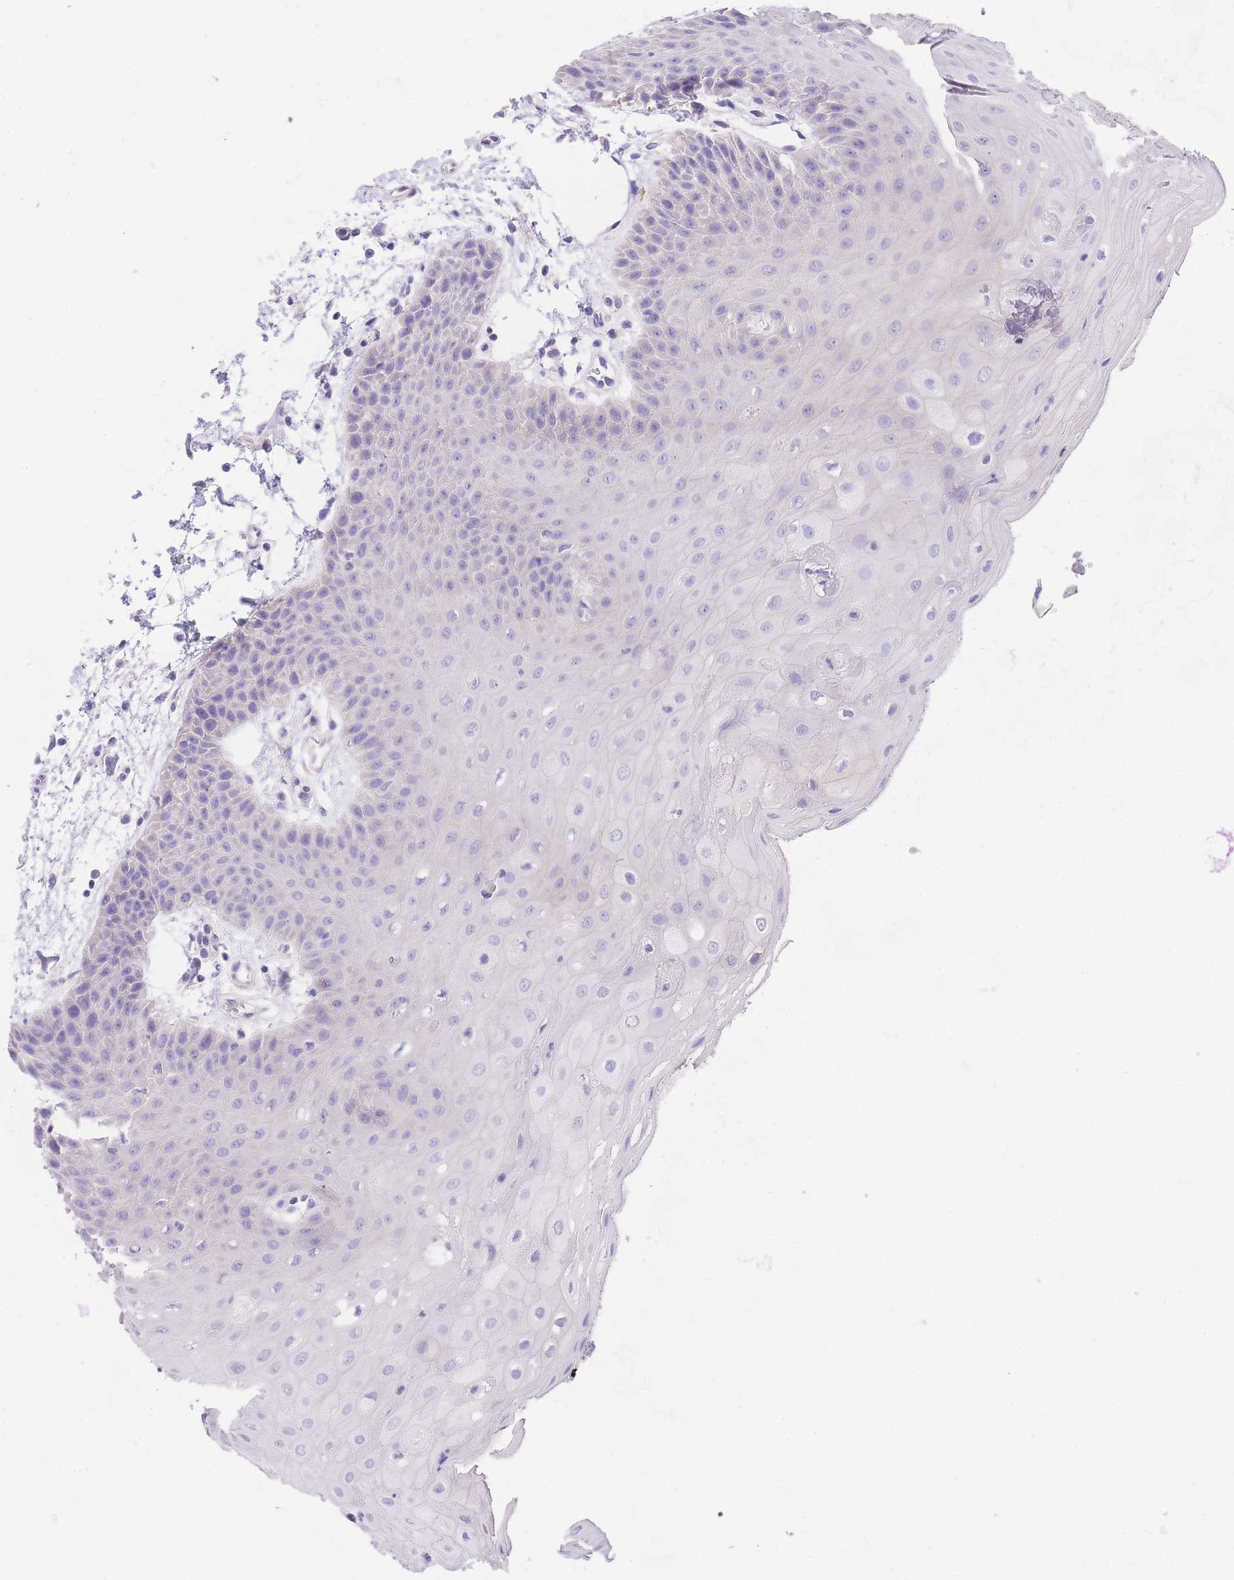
{"staining": {"intensity": "negative", "quantity": "none", "location": "none"}, "tissue": "oral mucosa", "cell_type": "Squamous epithelial cells", "image_type": "normal", "snomed": [{"axis": "morphology", "description": "Normal tissue, NOS"}, {"axis": "topography", "description": "Oral tissue"}, {"axis": "topography", "description": "Tounge, NOS"}], "caption": "The image shows no significant expression in squamous epithelial cells of oral mucosa. The staining is performed using DAB (3,3'-diaminobenzidine) brown chromogen with nuclei counter-stained in using hematoxylin.", "gene": "EPN2", "patient": {"sex": "female", "age": 59}}